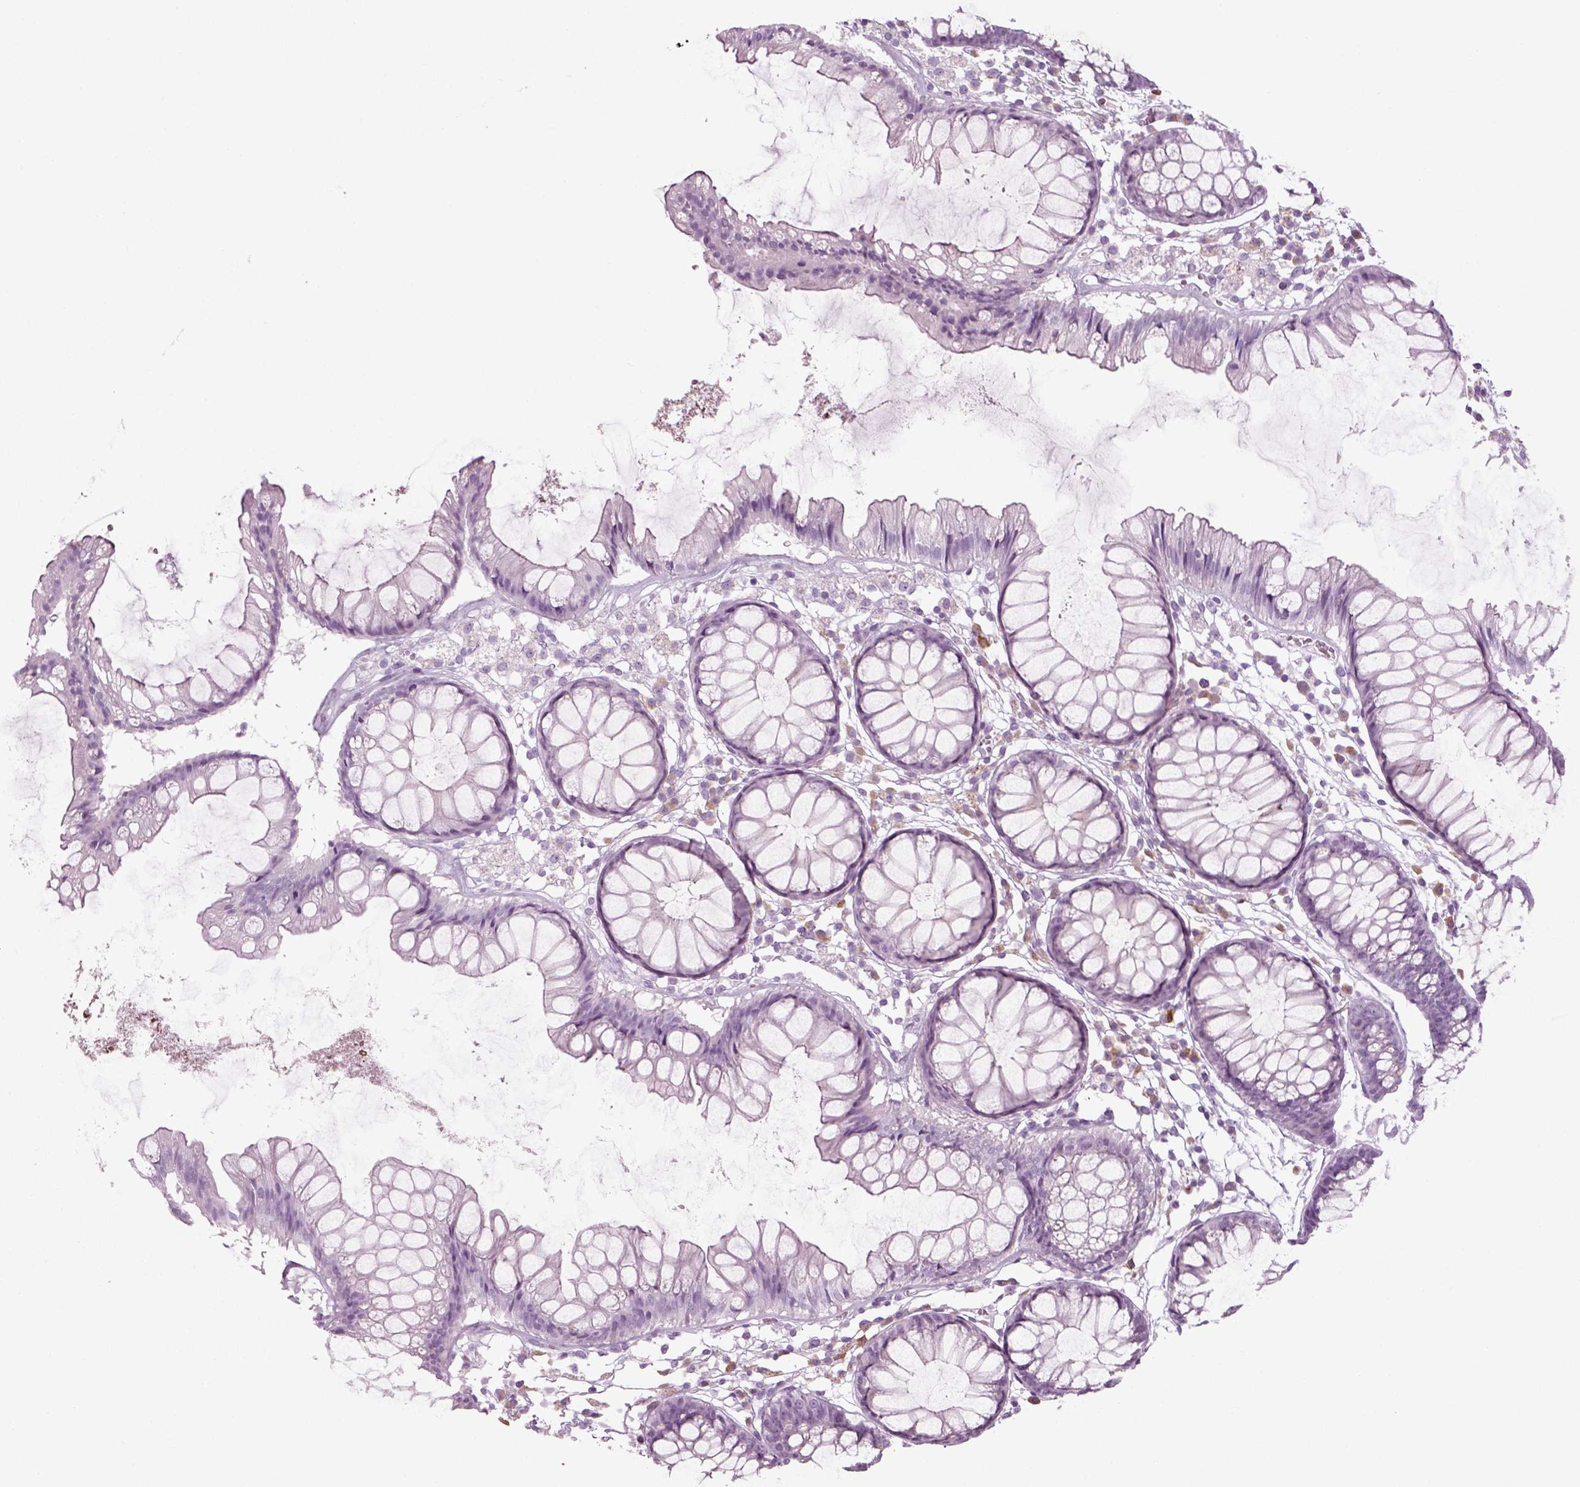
{"staining": {"intensity": "negative", "quantity": "none", "location": "none"}, "tissue": "colon", "cell_type": "Endothelial cells", "image_type": "normal", "snomed": [{"axis": "morphology", "description": "Normal tissue, NOS"}, {"axis": "morphology", "description": "Adenocarcinoma, NOS"}, {"axis": "topography", "description": "Colon"}], "caption": "Protein analysis of normal colon exhibits no significant positivity in endothelial cells.", "gene": "PRLH", "patient": {"sex": "male", "age": 65}}